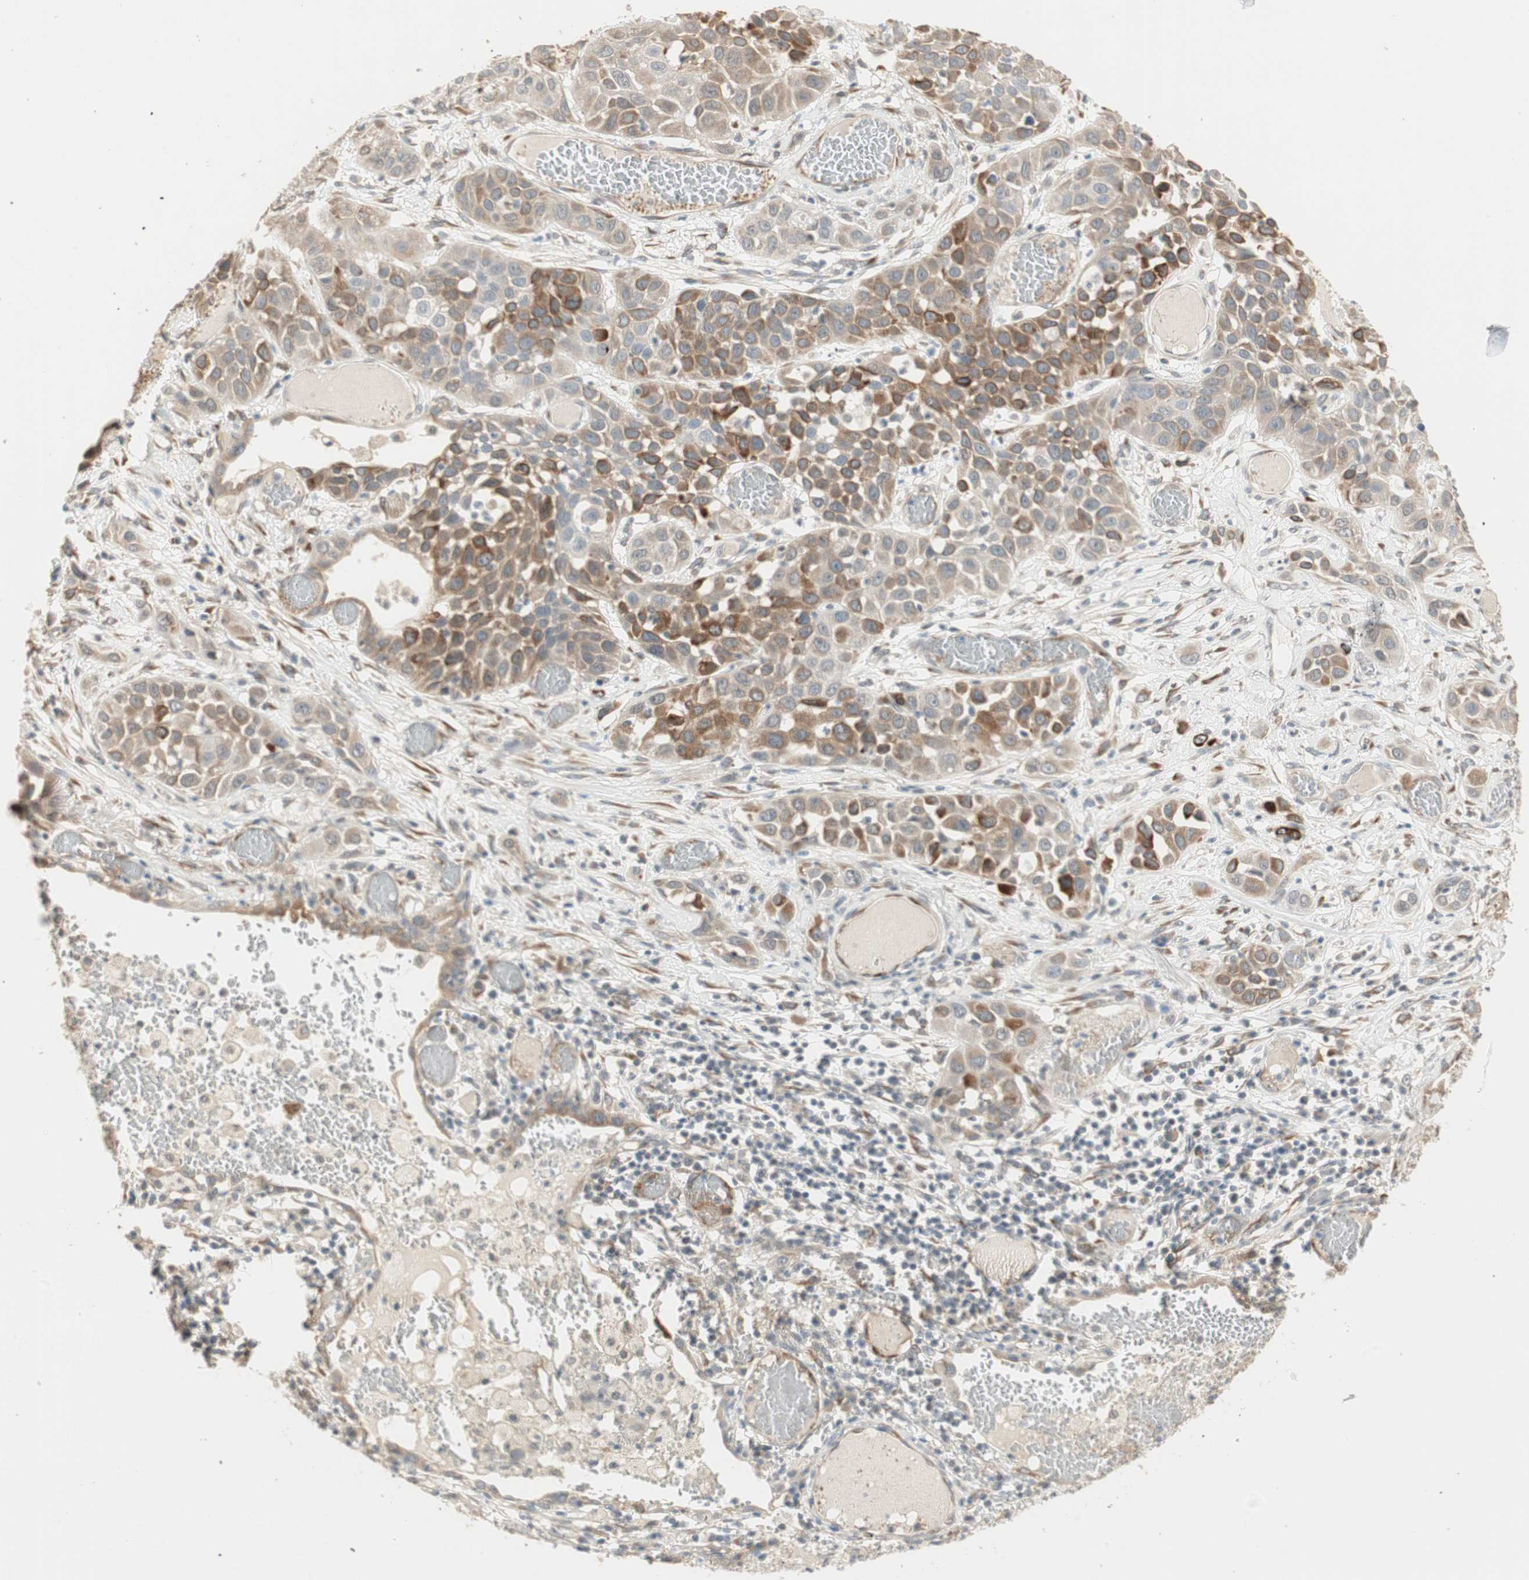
{"staining": {"intensity": "strong", "quantity": "<25%", "location": "cytoplasmic/membranous"}, "tissue": "lung cancer", "cell_type": "Tumor cells", "image_type": "cancer", "snomed": [{"axis": "morphology", "description": "Squamous cell carcinoma, NOS"}, {"axis": "topography", "description": "Lung"}], "caption": "IHC image of neoplastic tissue: lung cancer stained using immunohistochemistry (IHC) demonstrates medium levels of strong protein expression localized specifically in the cytoplasmic/membranous of tumor cells, appearing as a cytoplasmic/membranous brown color.", "gene": "TASOR", "patient": {"sex": "male", "age": 71}}